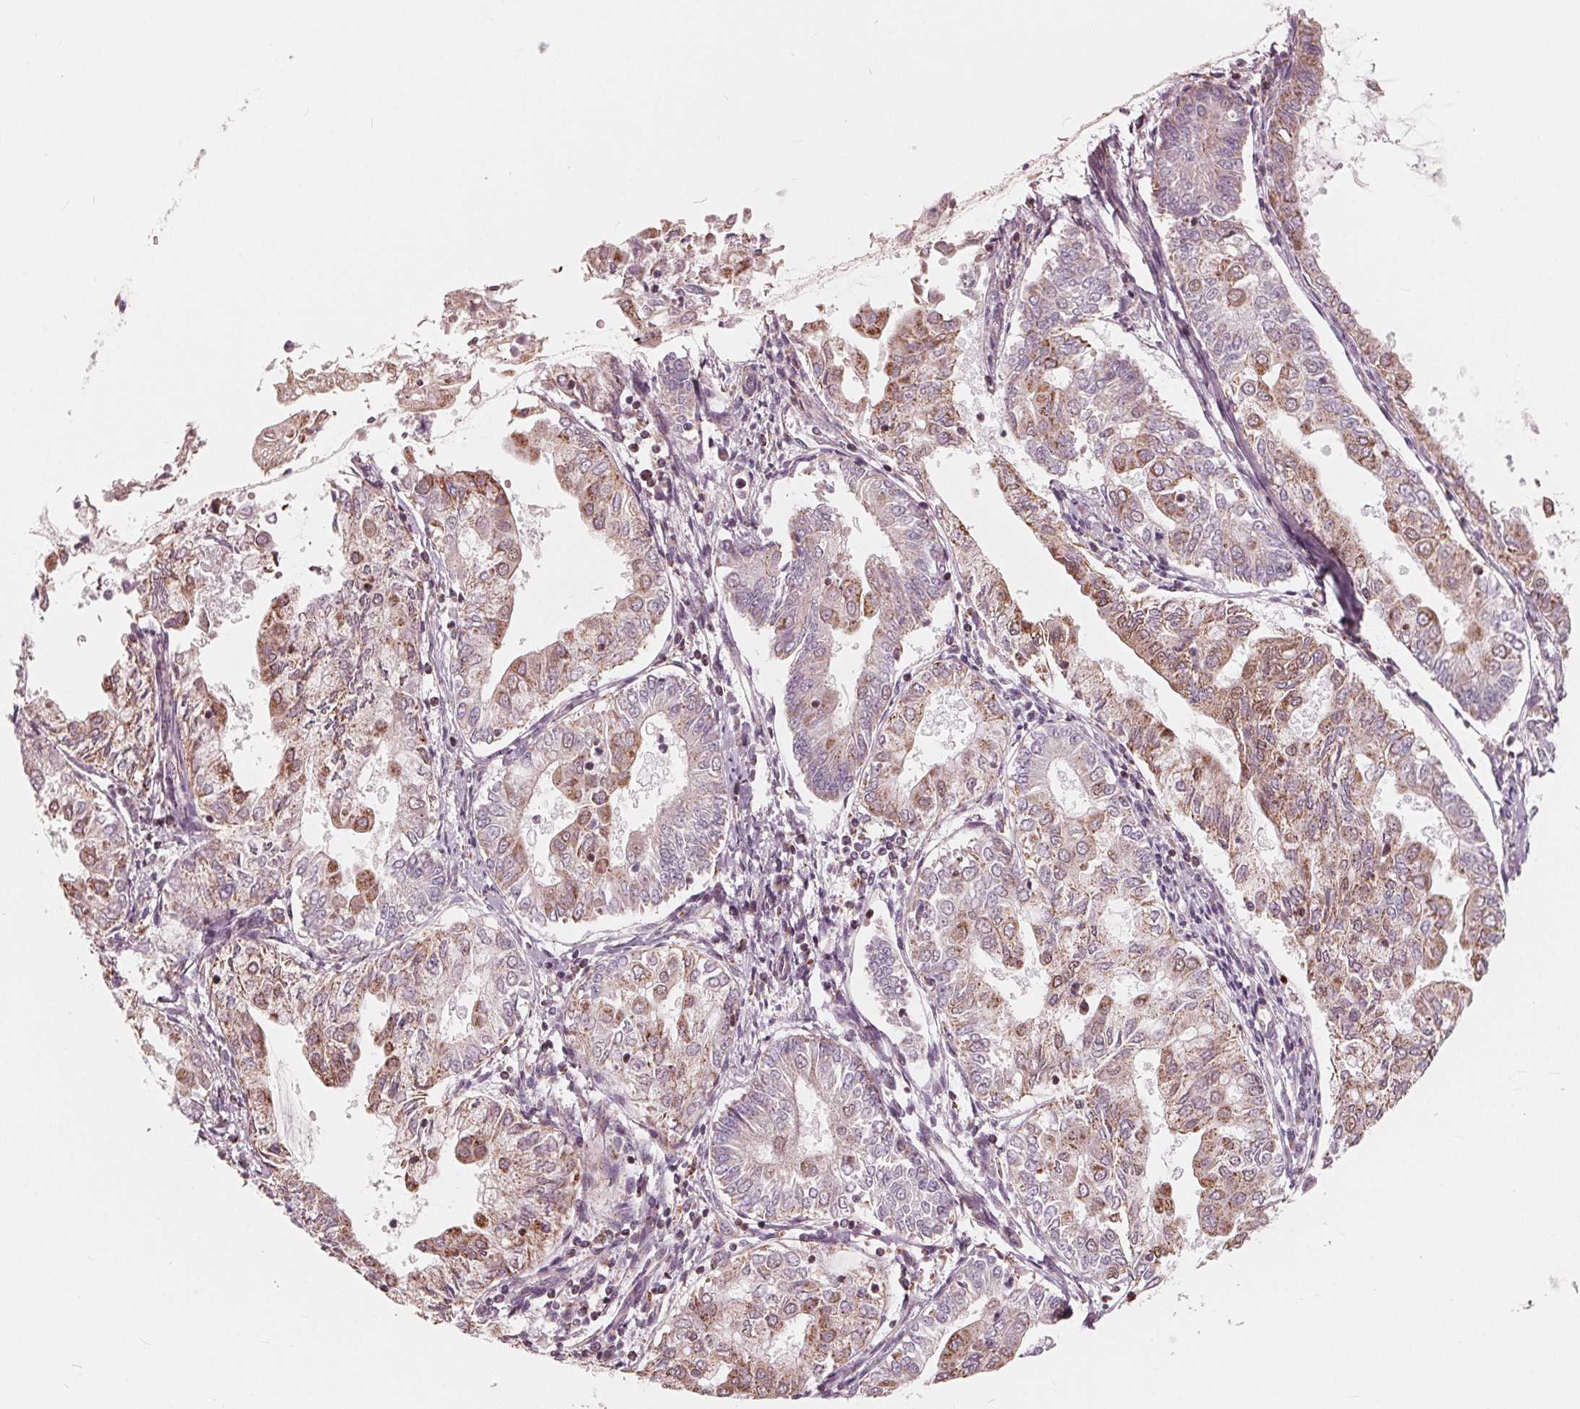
{"staining": {"intensity": "moderate", "quantity": "25%-75%", "location": "cytoplasmic/membranous"}, "tissue": "endometrial cancer", "cell_type": "Tumor cells", "image_type": "cancer", "snomed": [{"axis": "morphology", "description": "Adenocarcinoma, NOS"}, {"axis": "topography", "description": "Endometrium"}], "caption": "A brown stain labels moderate cytoplasmic/membranous expression of a protein in human adenocarcinoma (endometrial) tumor cells.", "gene": "DCAF4L2", "patient": {"sex": "female", "age": 68}}